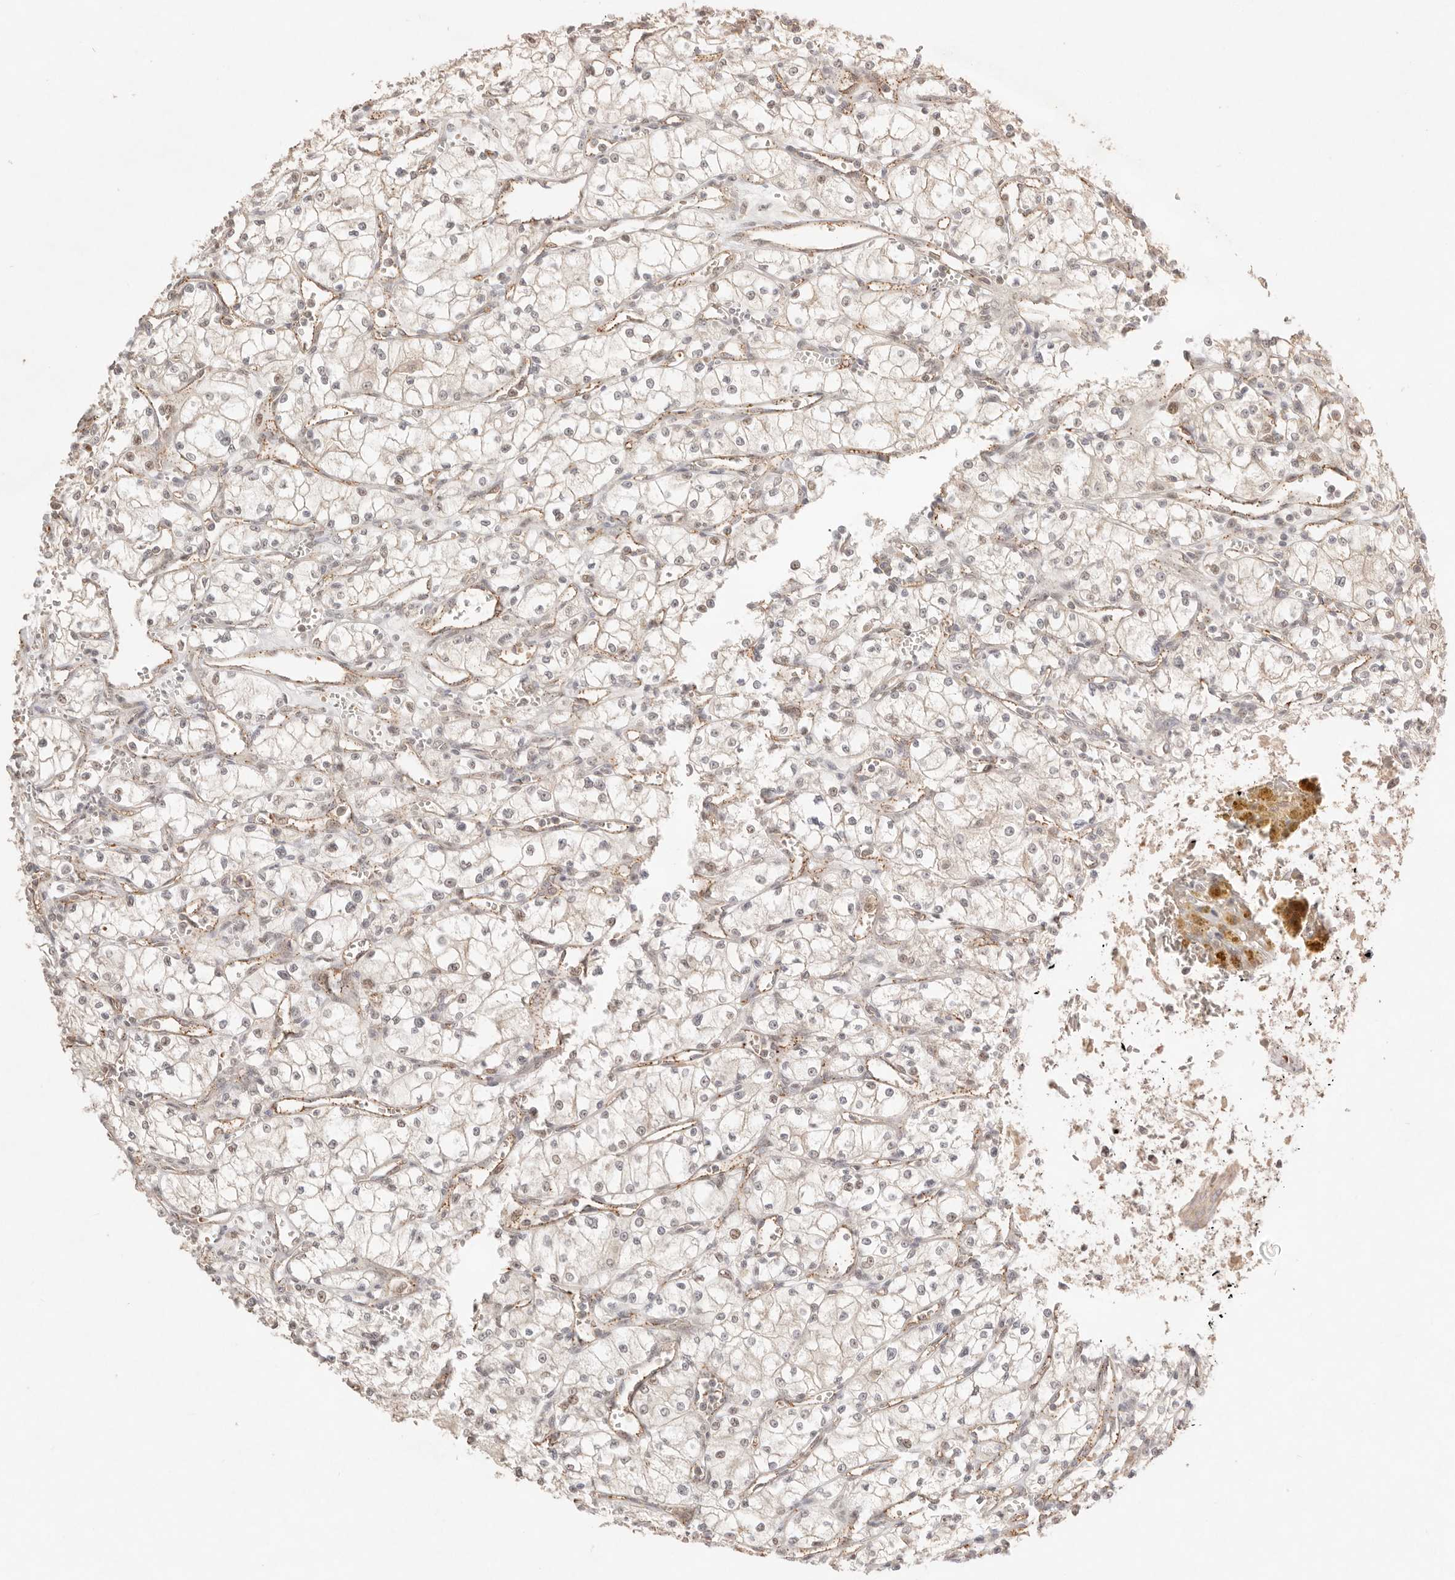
{"staining": {"intensity": "weak", "quantity": ">75%", "location": "nuclear"}, "tissue": "renal cancer", "cell_type": "Tumor cells", "image_type": "cancer", "snomed": [{"axis": "morphology", "description": "Adenocarcinoma, NOS"}, {"axis": "topography", "description": "Kidney"}], "caption": "Immunohistochemical staining of adenocarcinoma (renal) exhibits low levels of weak nuclear staining in about >75% of tumor cells.", "gene": "MEP1A", "patient": {"sex": "male", "age": 59}}